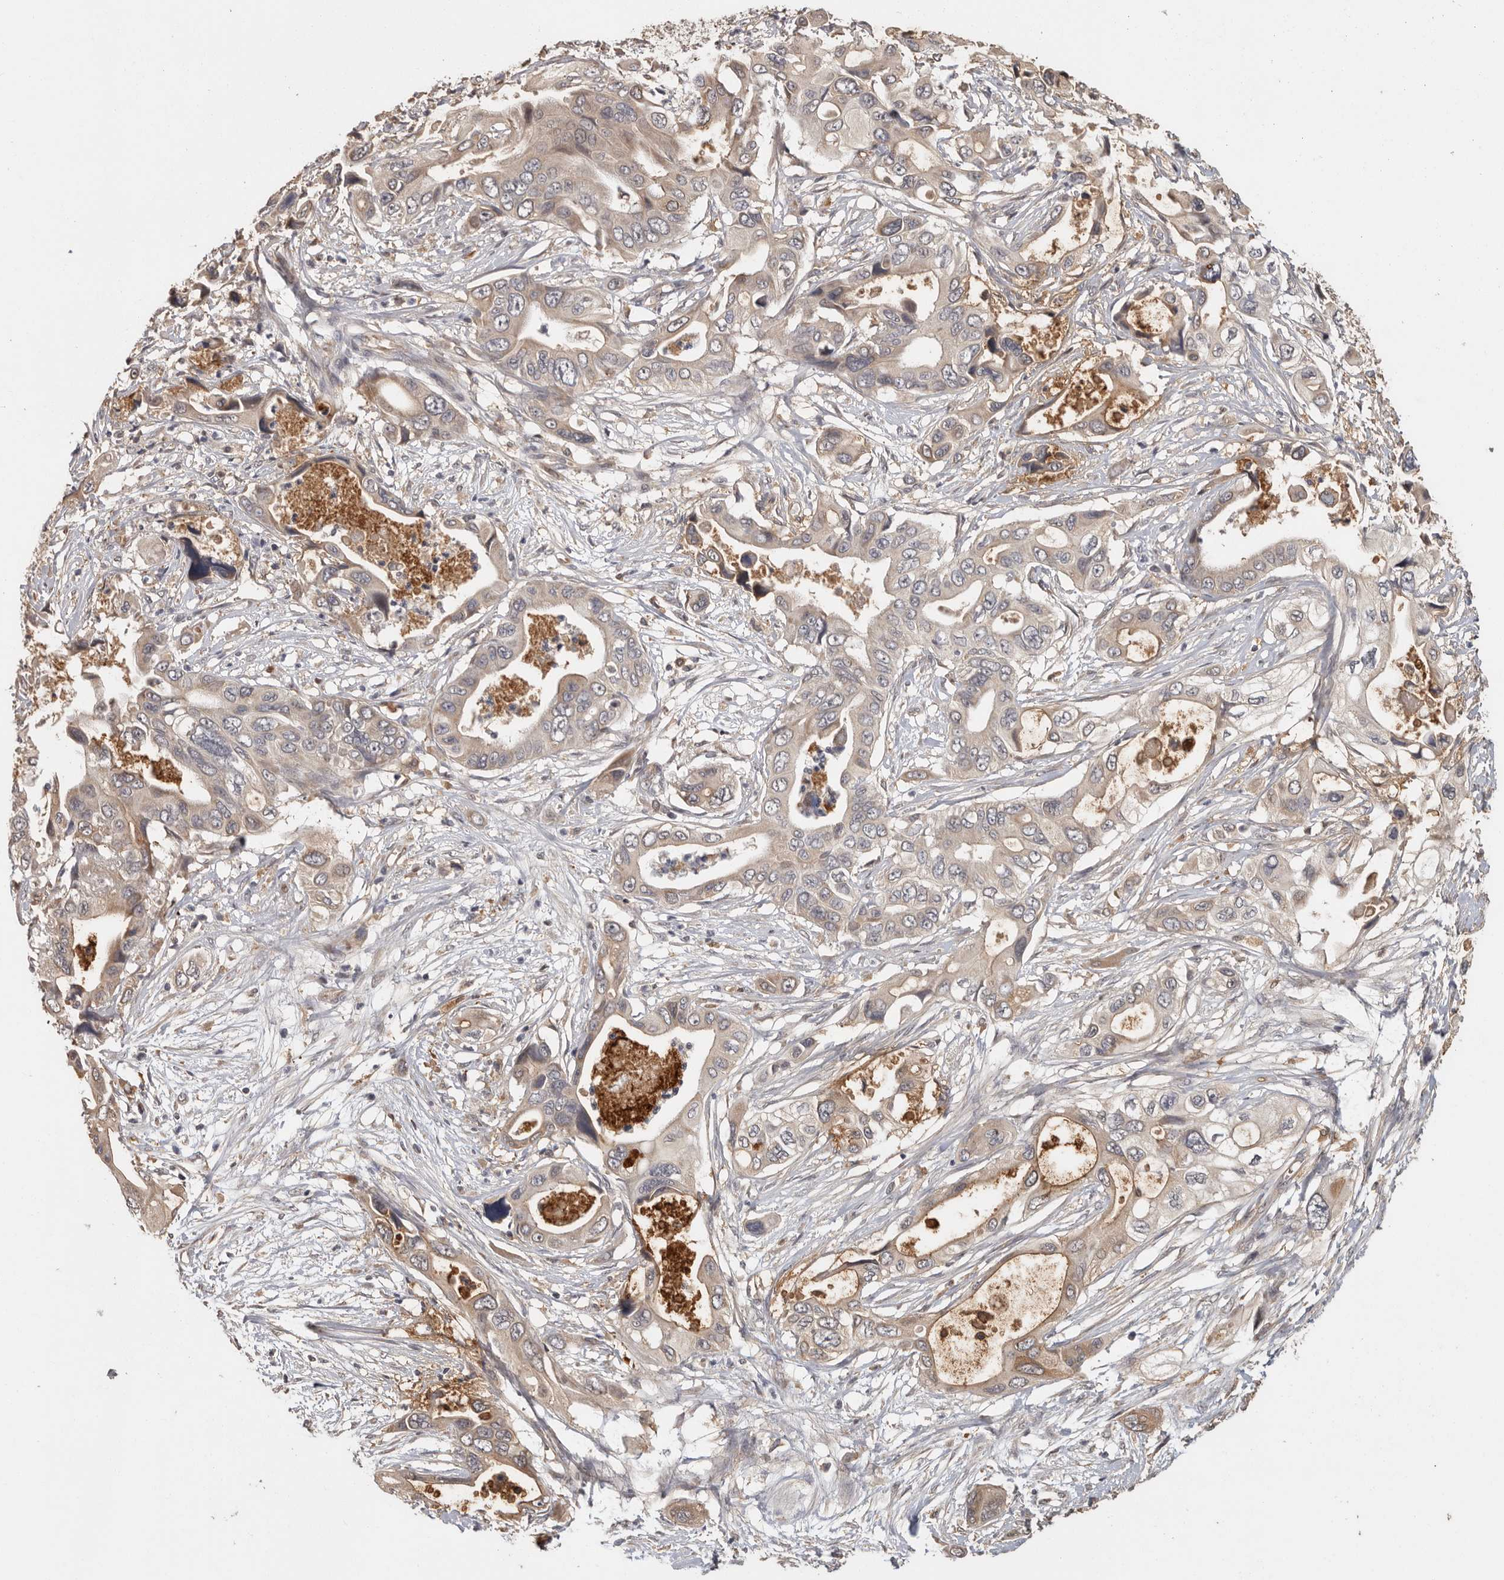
{"staining": {"intensity": "weak", "quantity": "25%-75%", "location": "cytoplasmic/membranous"}, "tissue": "pancreatic cancer", "cell_type": "Tumor cells", "image_type": "cancer", "snomed": [{"axis": "morphology", "description": "Adenocarcinoma, NOS"}, {"axis": "topography", "description": "Pancreas"}], "caption": "High-magnification brightfield microscopy of adenocarcinoma (pancreatic) stained with DAB (3,3'-diaminobenzidine) (brown) and counterstained with hematoxylin (blue). tumor cells exhibit weak cytoplasmic/membranous expression is seen in approximately25%-75% of cells.", "gene": "BAIAP2", "patient": {"sex": "male", "age": 66}}